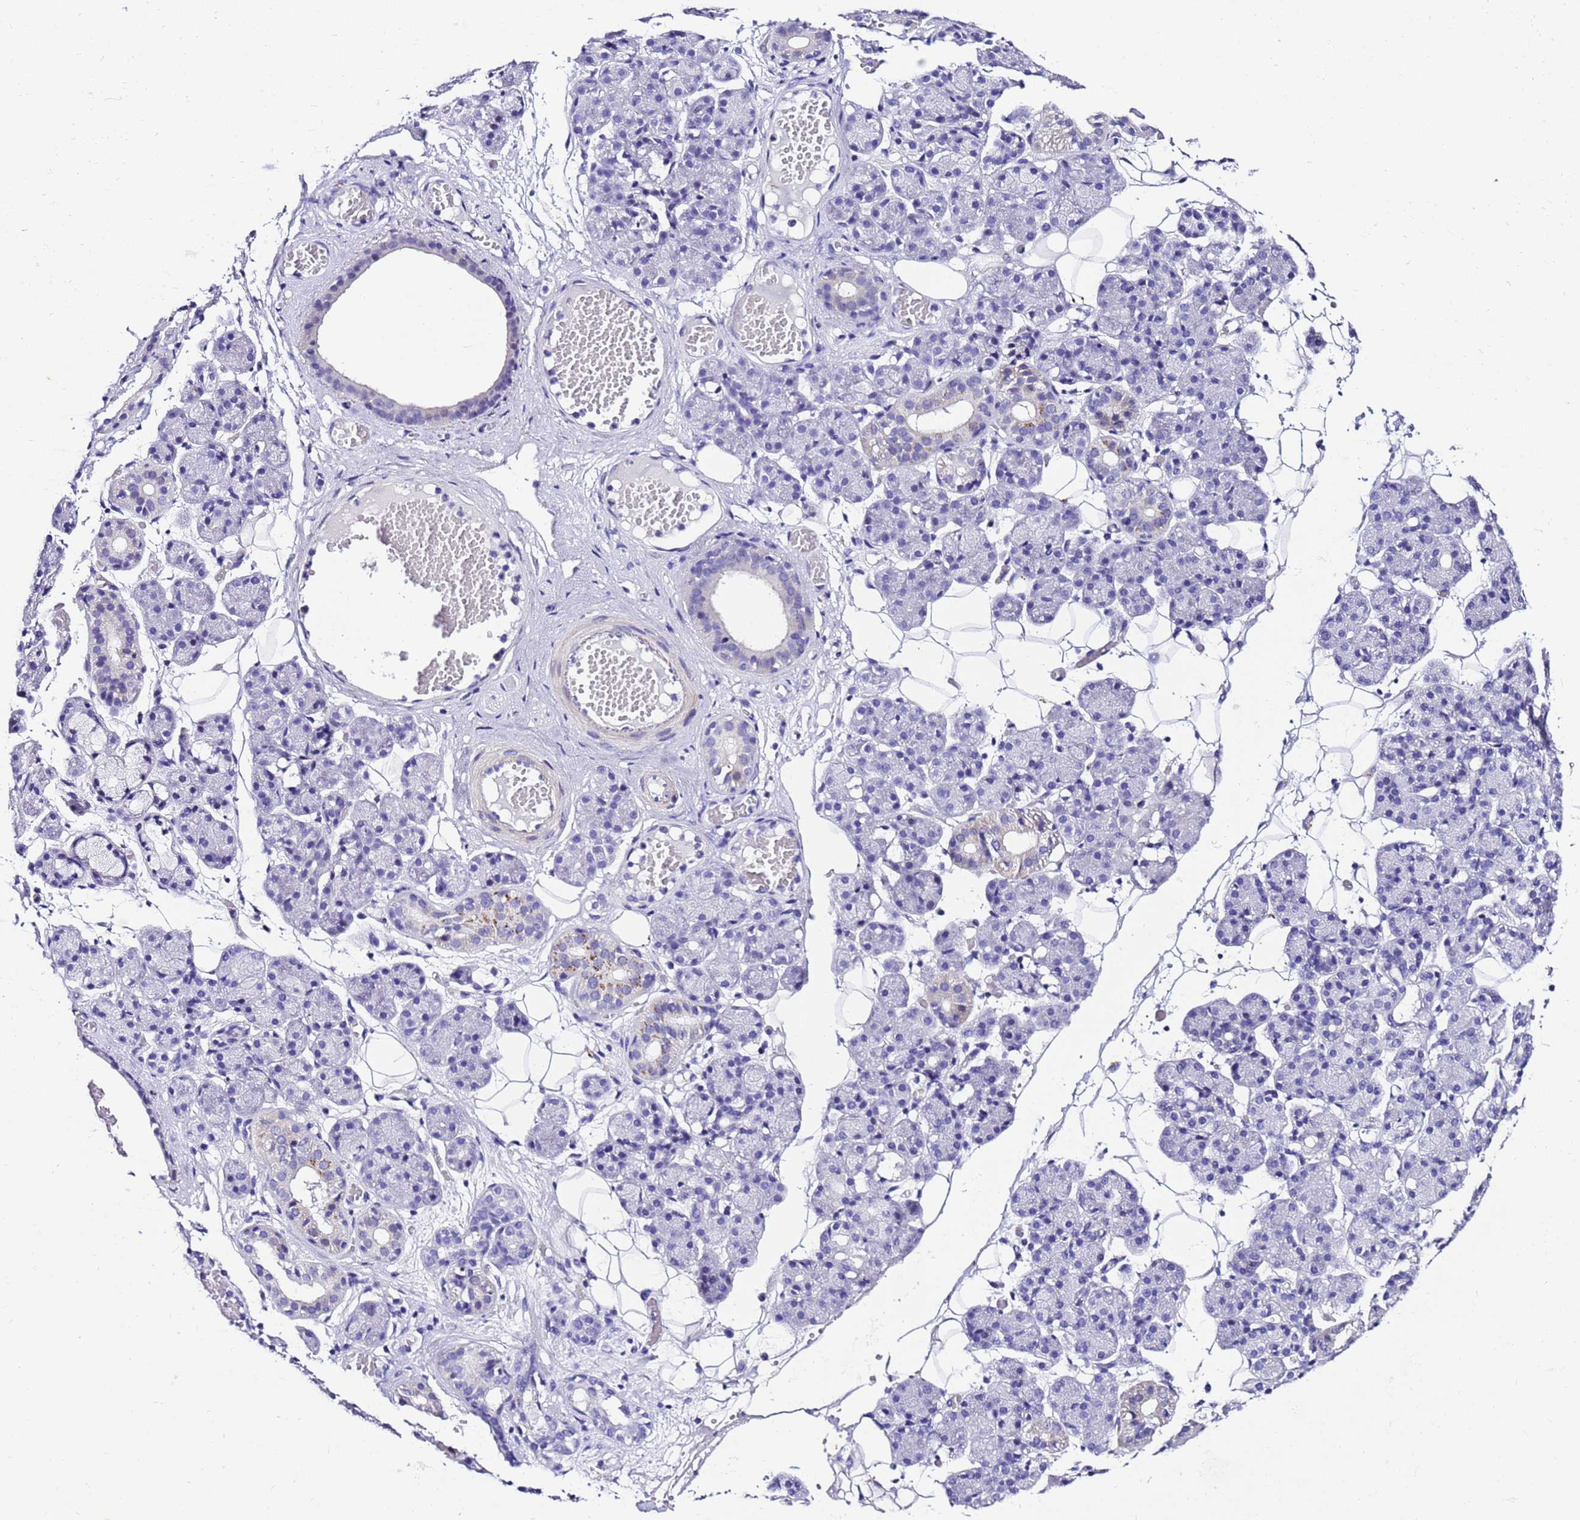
{"staining": {"intensity": "weak", "quantity": "<25%", "location": "cytoplasmic/membranous"}, "tissue": "salivary gland", "cell_type": "Glandular cells", "image_type": "normal", "snomed": [{"axis": "morphology", "description": "Normal tissue, NOS"}, {"axis": "topography", "description": "Salivary gland"}], "caption": "This is an IHC histopathology image of normal human salivary gland. There is no expression in glandular cells.", "gene": "ZNF417", "patient": {"sex": "male", "age": 63}}